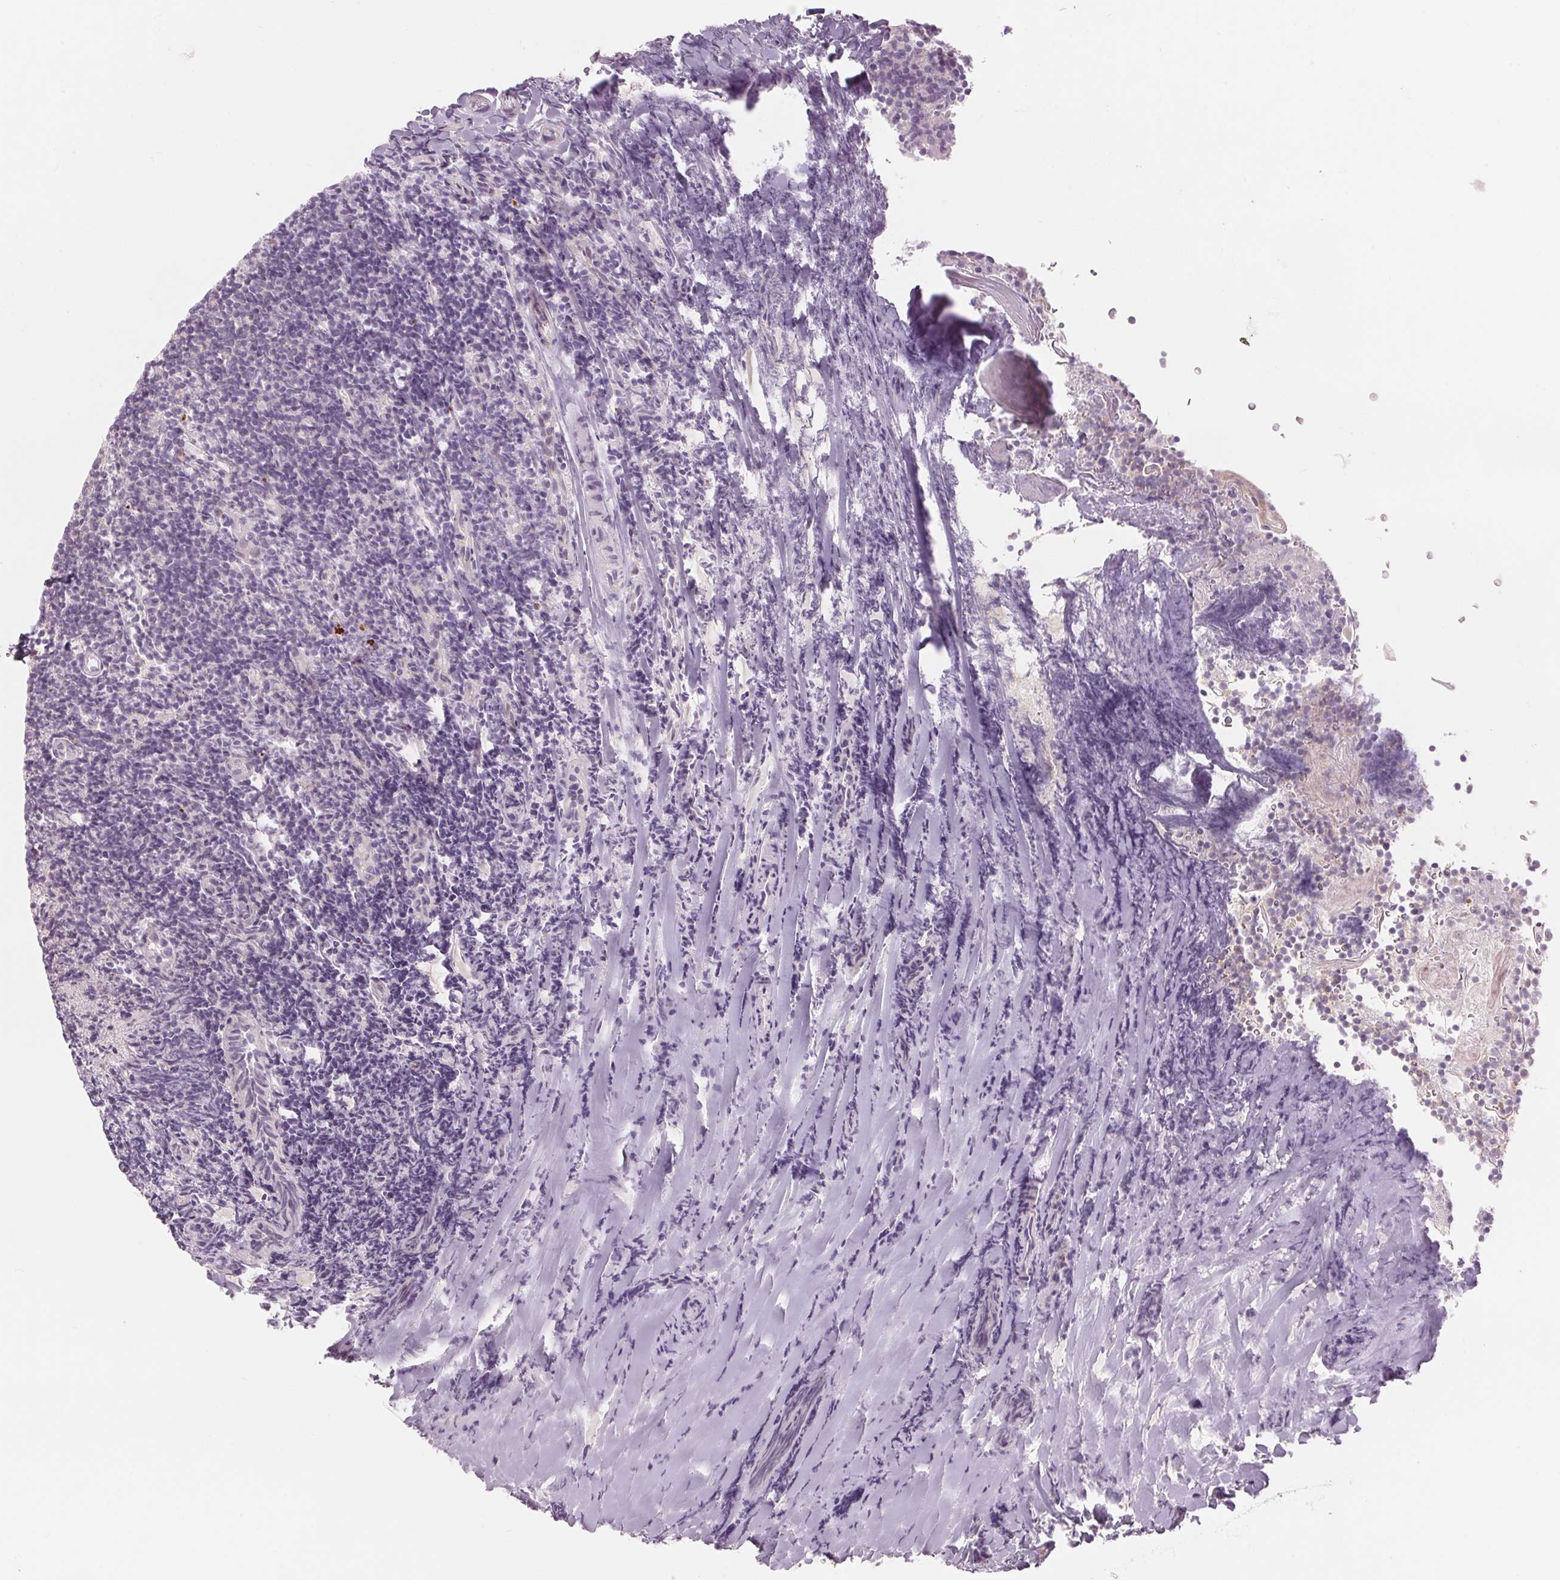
{"staining": {"intensity": "negative", "quantity": "none", "location": "none"}, "tissue": "tonsil", "cell_type": "Germinal center cells", "image_type": "normal", "snomed": [{"axis": "morphology", "description": "Normal tissue, NOS"}, {"axis": "topography", "description": "Tonsil"}], "caption": "DAB (3,3'-diaminobenzidine) immunohistochemical staining of normal tonsil exhibits no significant positivity in germinal center cells.", "gene": "GNMT", "patient": {"sex": "female", "age": 10}}